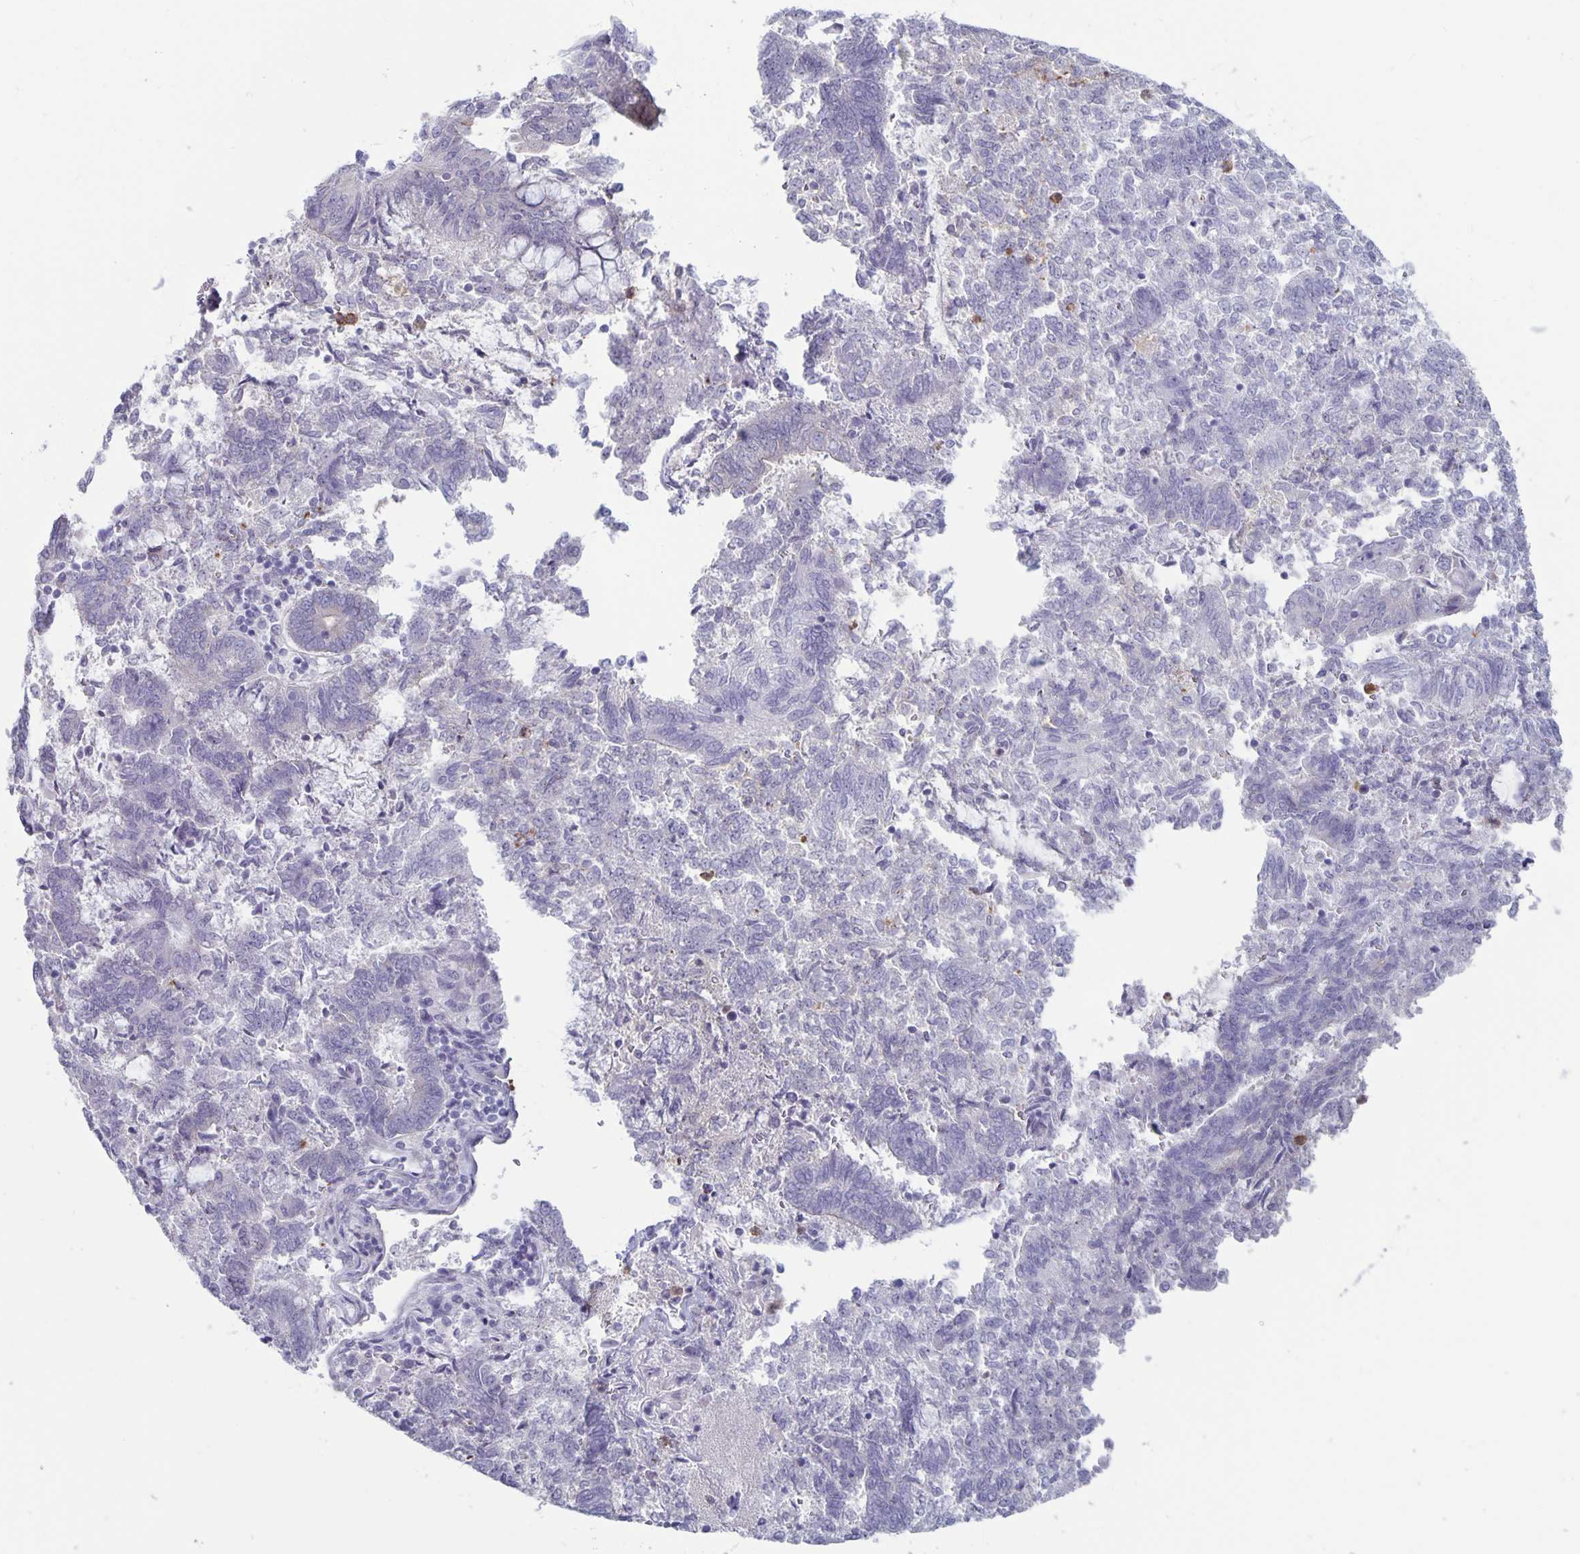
{"staining": {"intensity": "negative", "quantity": "none", "location": "none"}, "tissue": "endometrial cancer", "cell_type": "Tumor cells", "image_type": "cancer", "snomed": [{"axis": "morphology", "description": "Adenocarcinoma, NOS"}, {"axis": "topography", "description": "Endometrium"}], "caption": "Immunohistochemistry of human adenocarcinoma (endometrial) shows no positivity in tumor cells.", "gene": "PLCB3", "patient": {"sex": "female", "age": 65}}